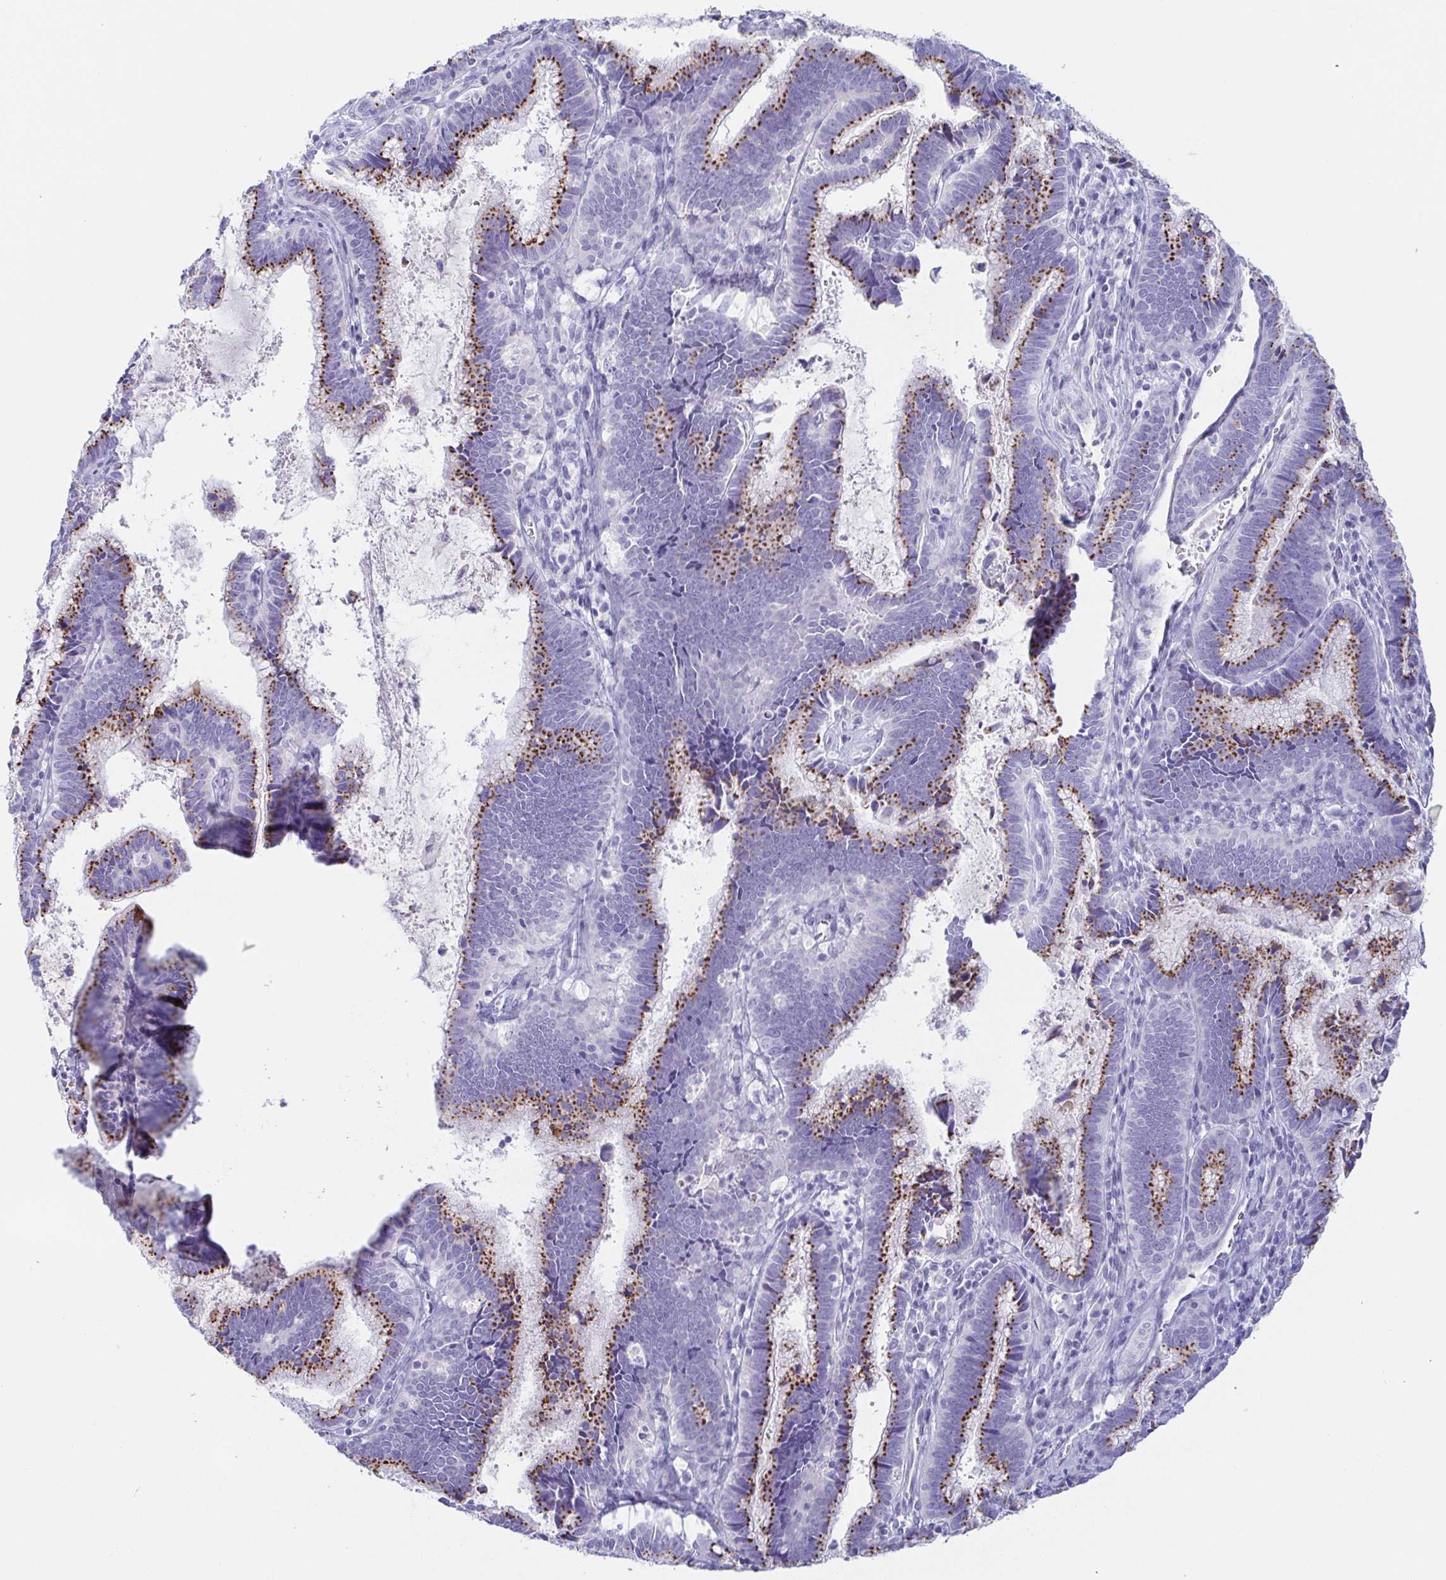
{"staining": {"intensity": "strong", "quantity": "25%-75%", "location": "cytoplasmic/membranous"}, "tissue": "cervical cancer", "cell_type": "Tumor cells", "image_type": "cancer", "snomed": [{"axis": "morphology", "description": "Adenocarcinoma, NOS"}, {"axis": "topography", "description": "Cervix"}], "caption": "Human cervical adenocarcinoma stained with a protein marker demonstrates strong staining in tumor cells.", "gene": "LDLRAD1", "patient": {"sex": "female", "age": 61}}